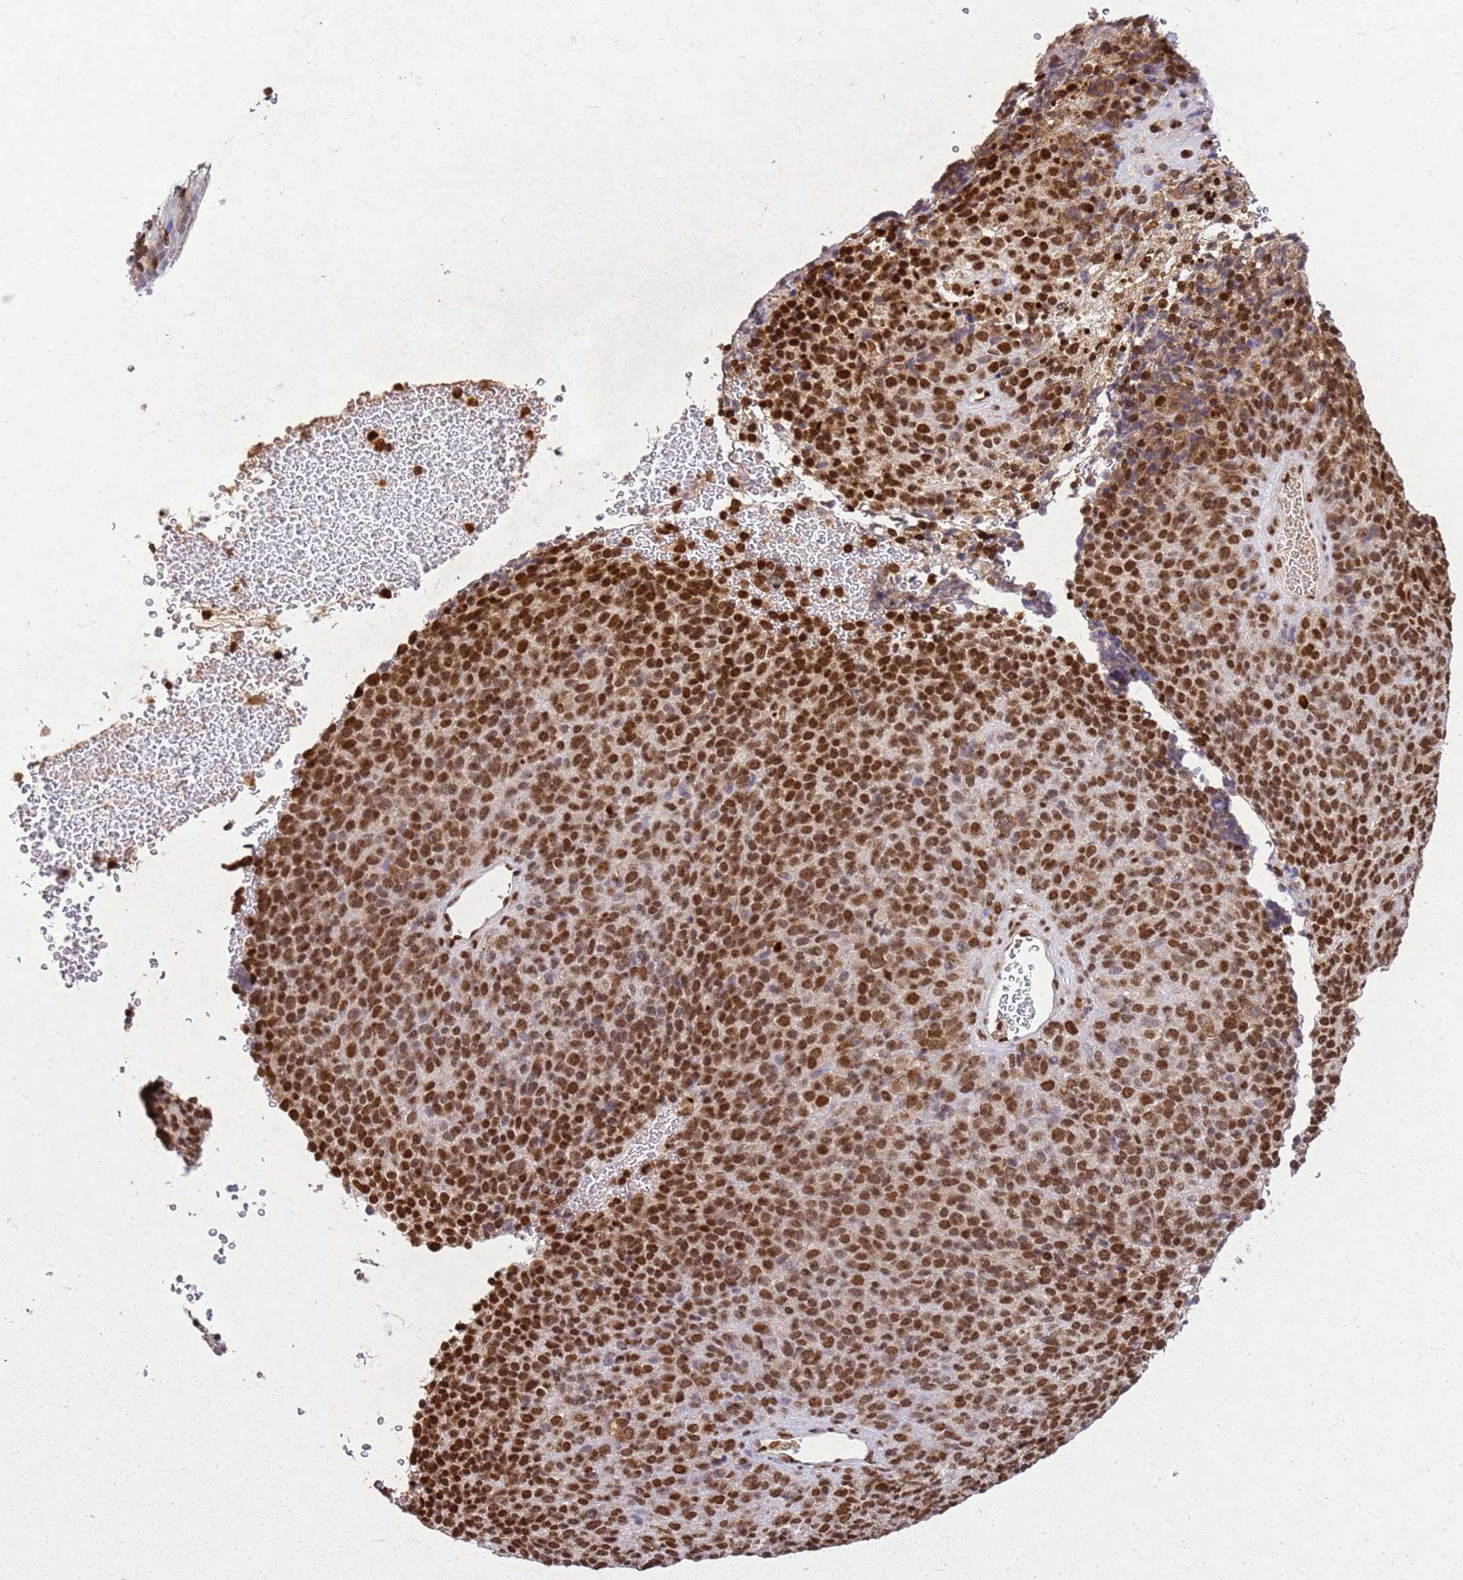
{"staining": {"intensity": "strong", "quantity": ">75%", "location": "nuclear"}, "tissue": "melanoma", "cell_type": "Tumor cells", "image_type": "cancer", "snomed": [{"axis": "morphology", "description": "Malignant melanoma, Metastatic site"}, {"axis": "topography", "description": "Brain"}], "caption": "Malignant melanoma (metastatic site) stained with DAB (3,3'-diaminobenzidine) immunohistochemistry (IHC) demonstrates high levels of strong nuclear staining in about >75% of tumor cells. (DAB = brown stain, brightfield microscopy at high magnification).", "gene": "APEX1", "patient": {"sex": "female", "age": 56}}